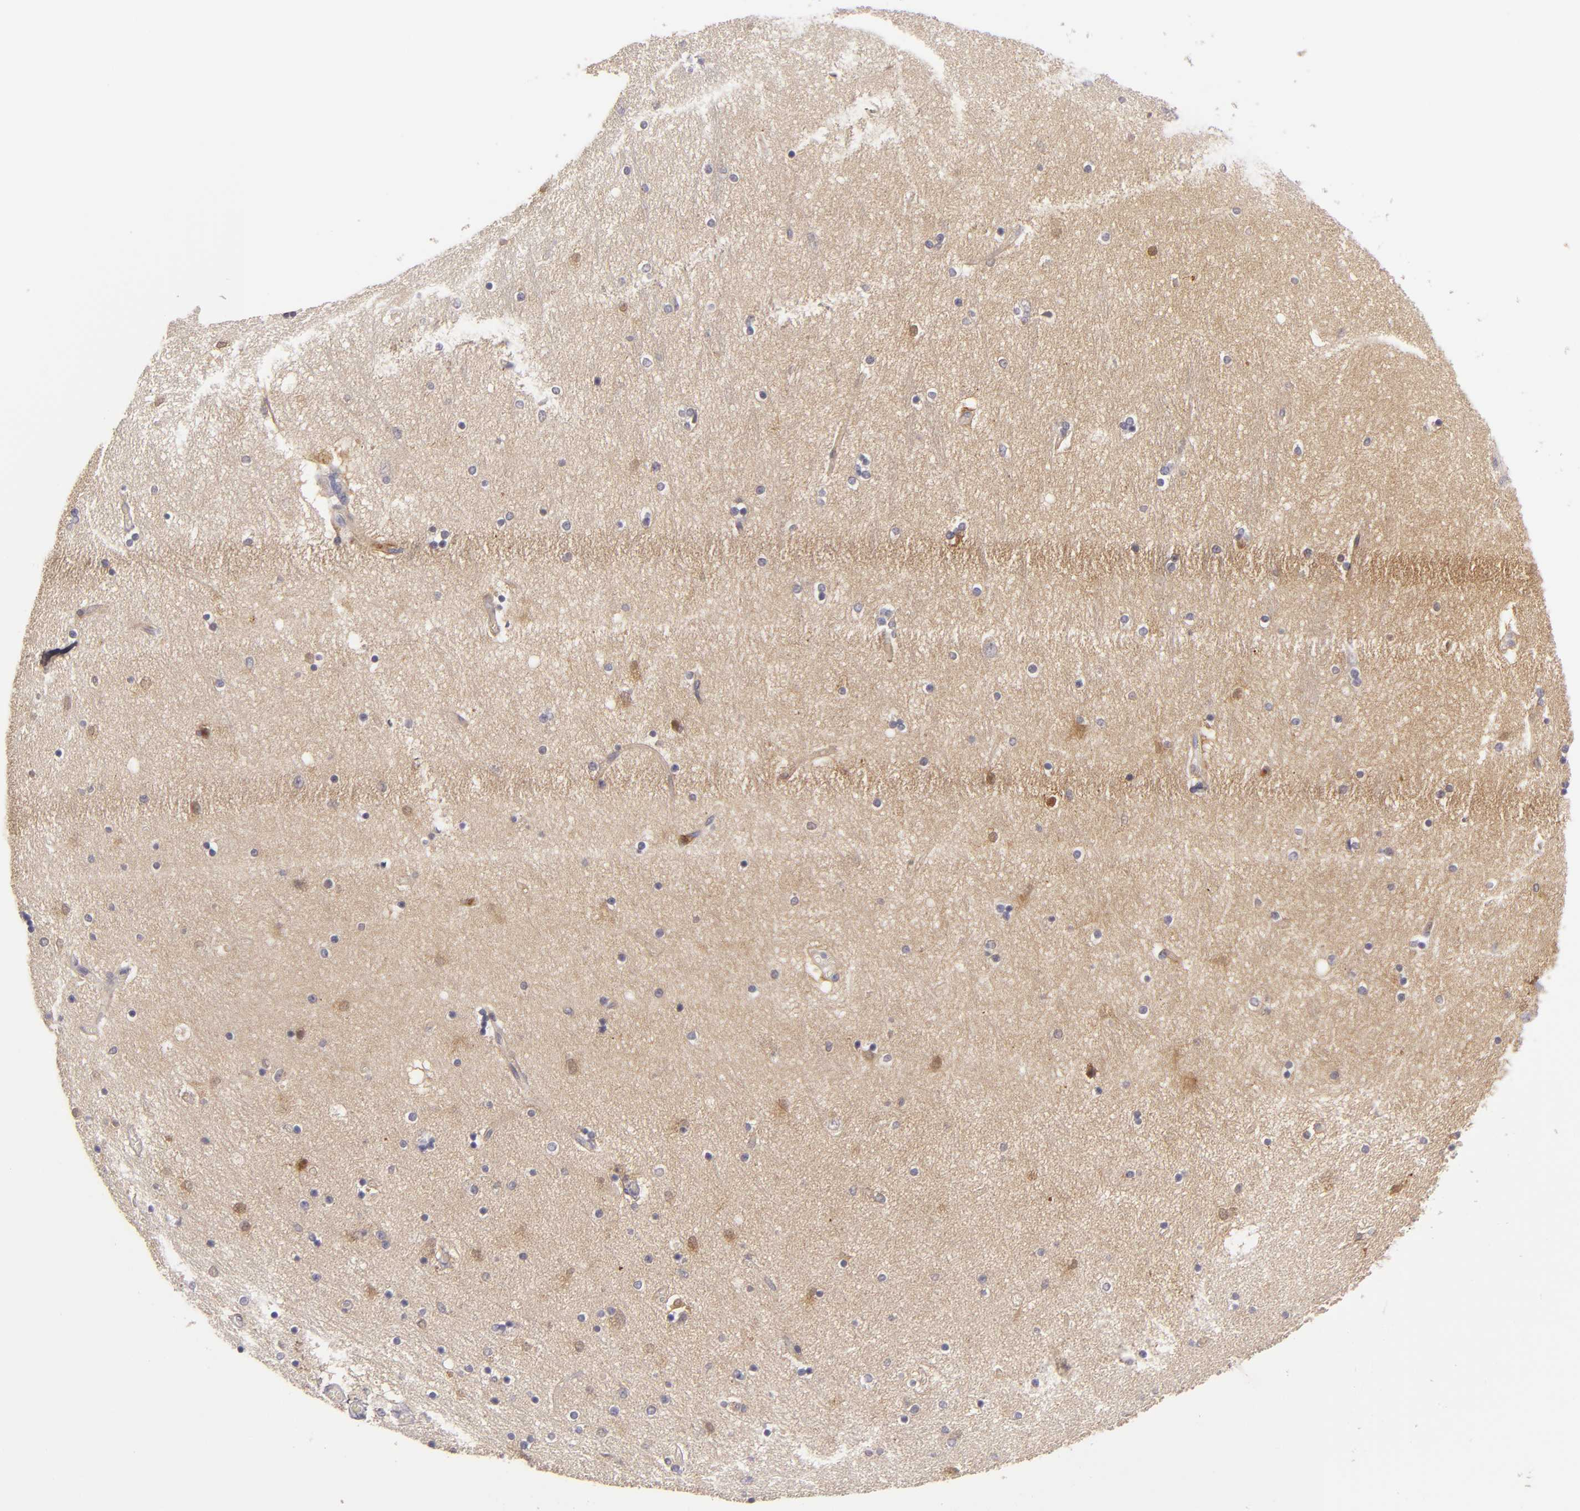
{"staining": {"intensity": "moderate", "quantity": "<25%", "location": "cytoplasmic/membranous,nuclear"}, "tissue": "hippocampus", "cell_type": "Glial cells", "image_type": "normal", "snomed": [{"axis": "morphology", "description": "Normal tissue, NOS"}, {"axis": "topography", "description": "Hippocampus"}], "caption": "Approximately <25% of glial cells in unremarkable human hippocampus demonstrate moderate cytoplasmic/membranous,nuclear protein positivity as visualized by brown immunohistochemical staining.", "gene": "MMP10", "patient": {"sex": "female", "age": 54}}